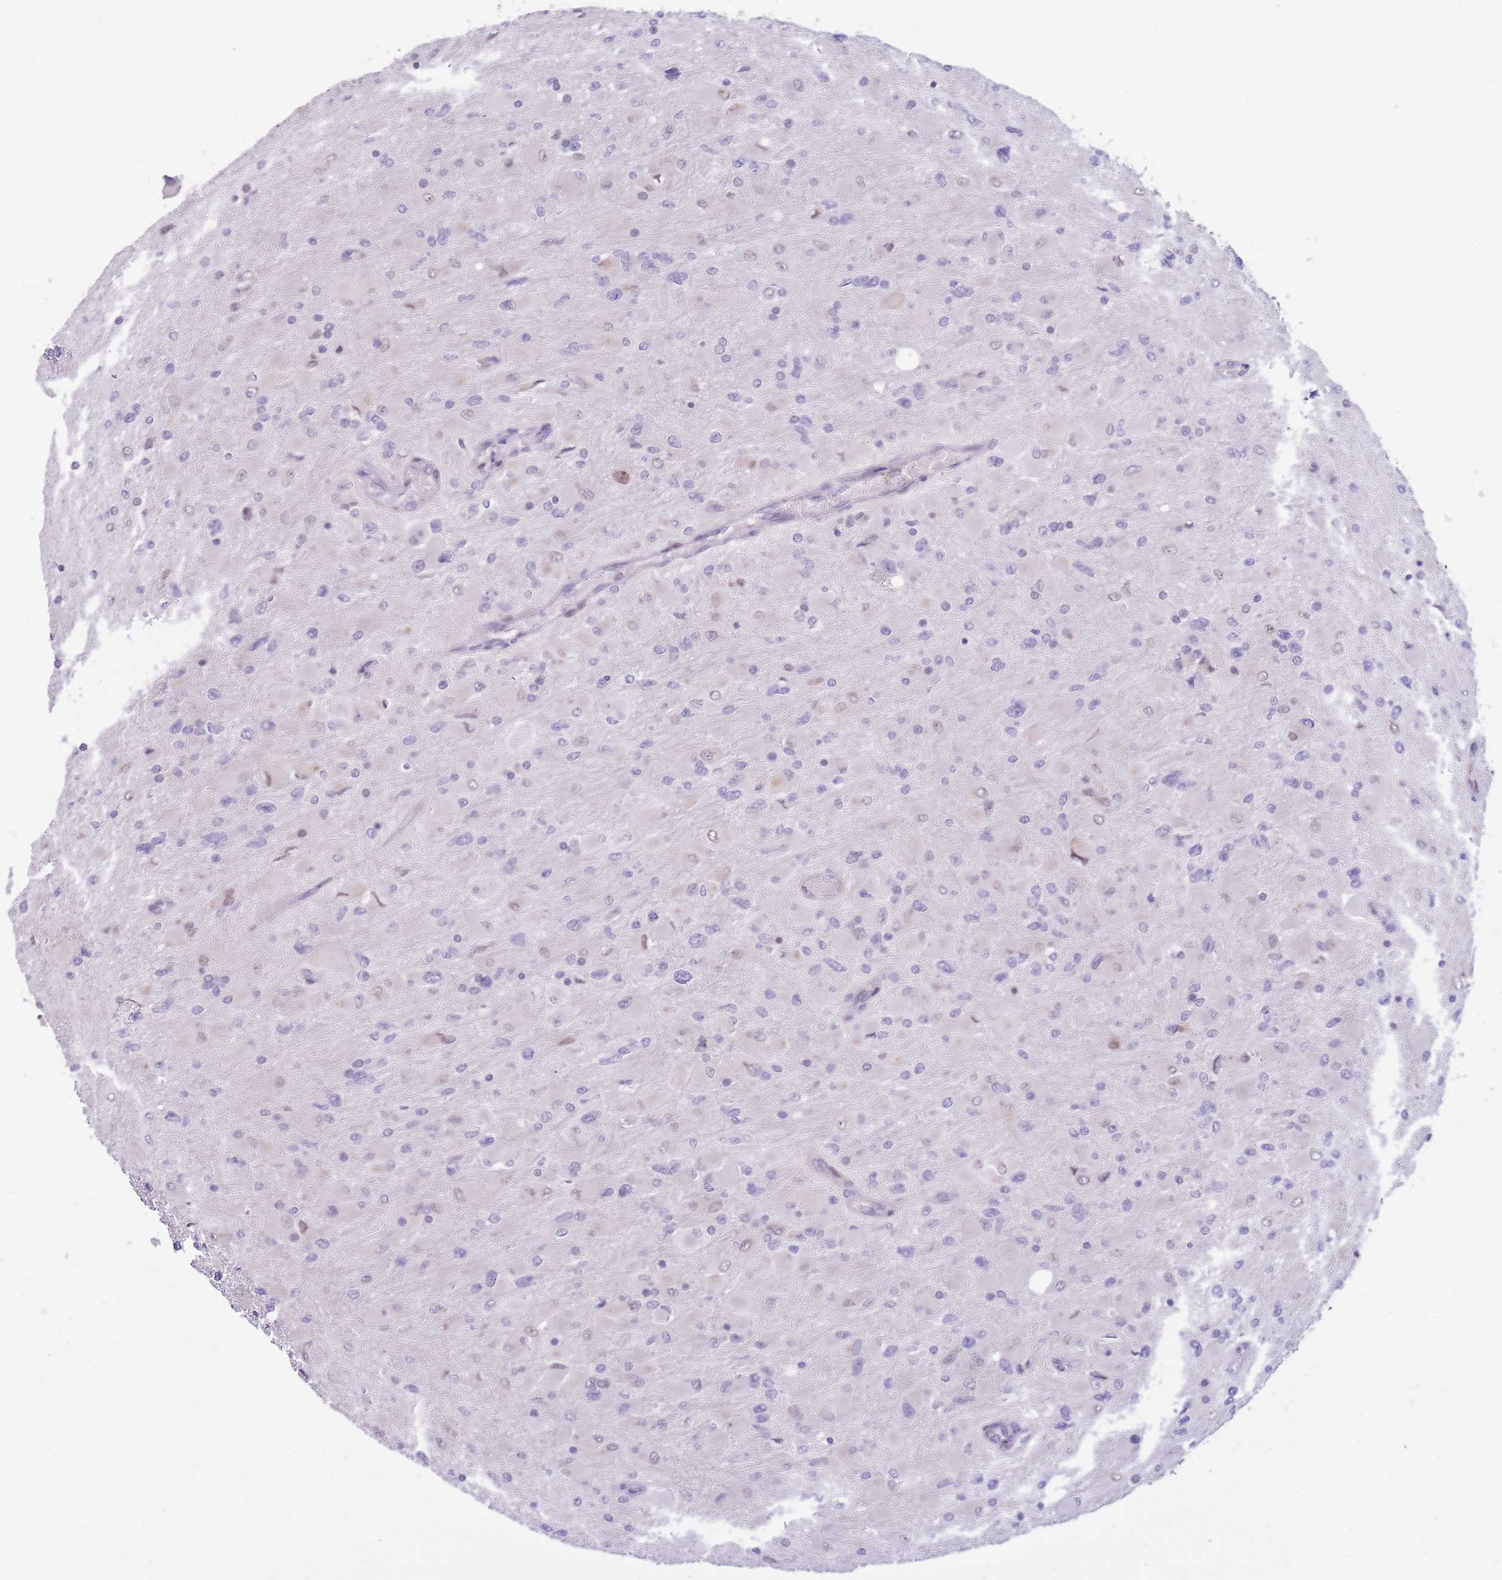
{"staining": {"intensity": "negative", "quantity": "none", "location": "none"}, "tissue": "glioma", "cell_type": "Tumor cells", "image_type": "cancer", "snomed": [{"axis": "morphology", "description": "Glioma, malignant, High grade"}, {"axis": "topography", "description": "Cerebral cortex"}], "caption": "Human malignant high-grade glioma stained for a protein using immunohistochemistry demonstrates no positivity in tumor cells.", "gene": "HOOK2", "patient": {"sex": "female", "age": 36}}